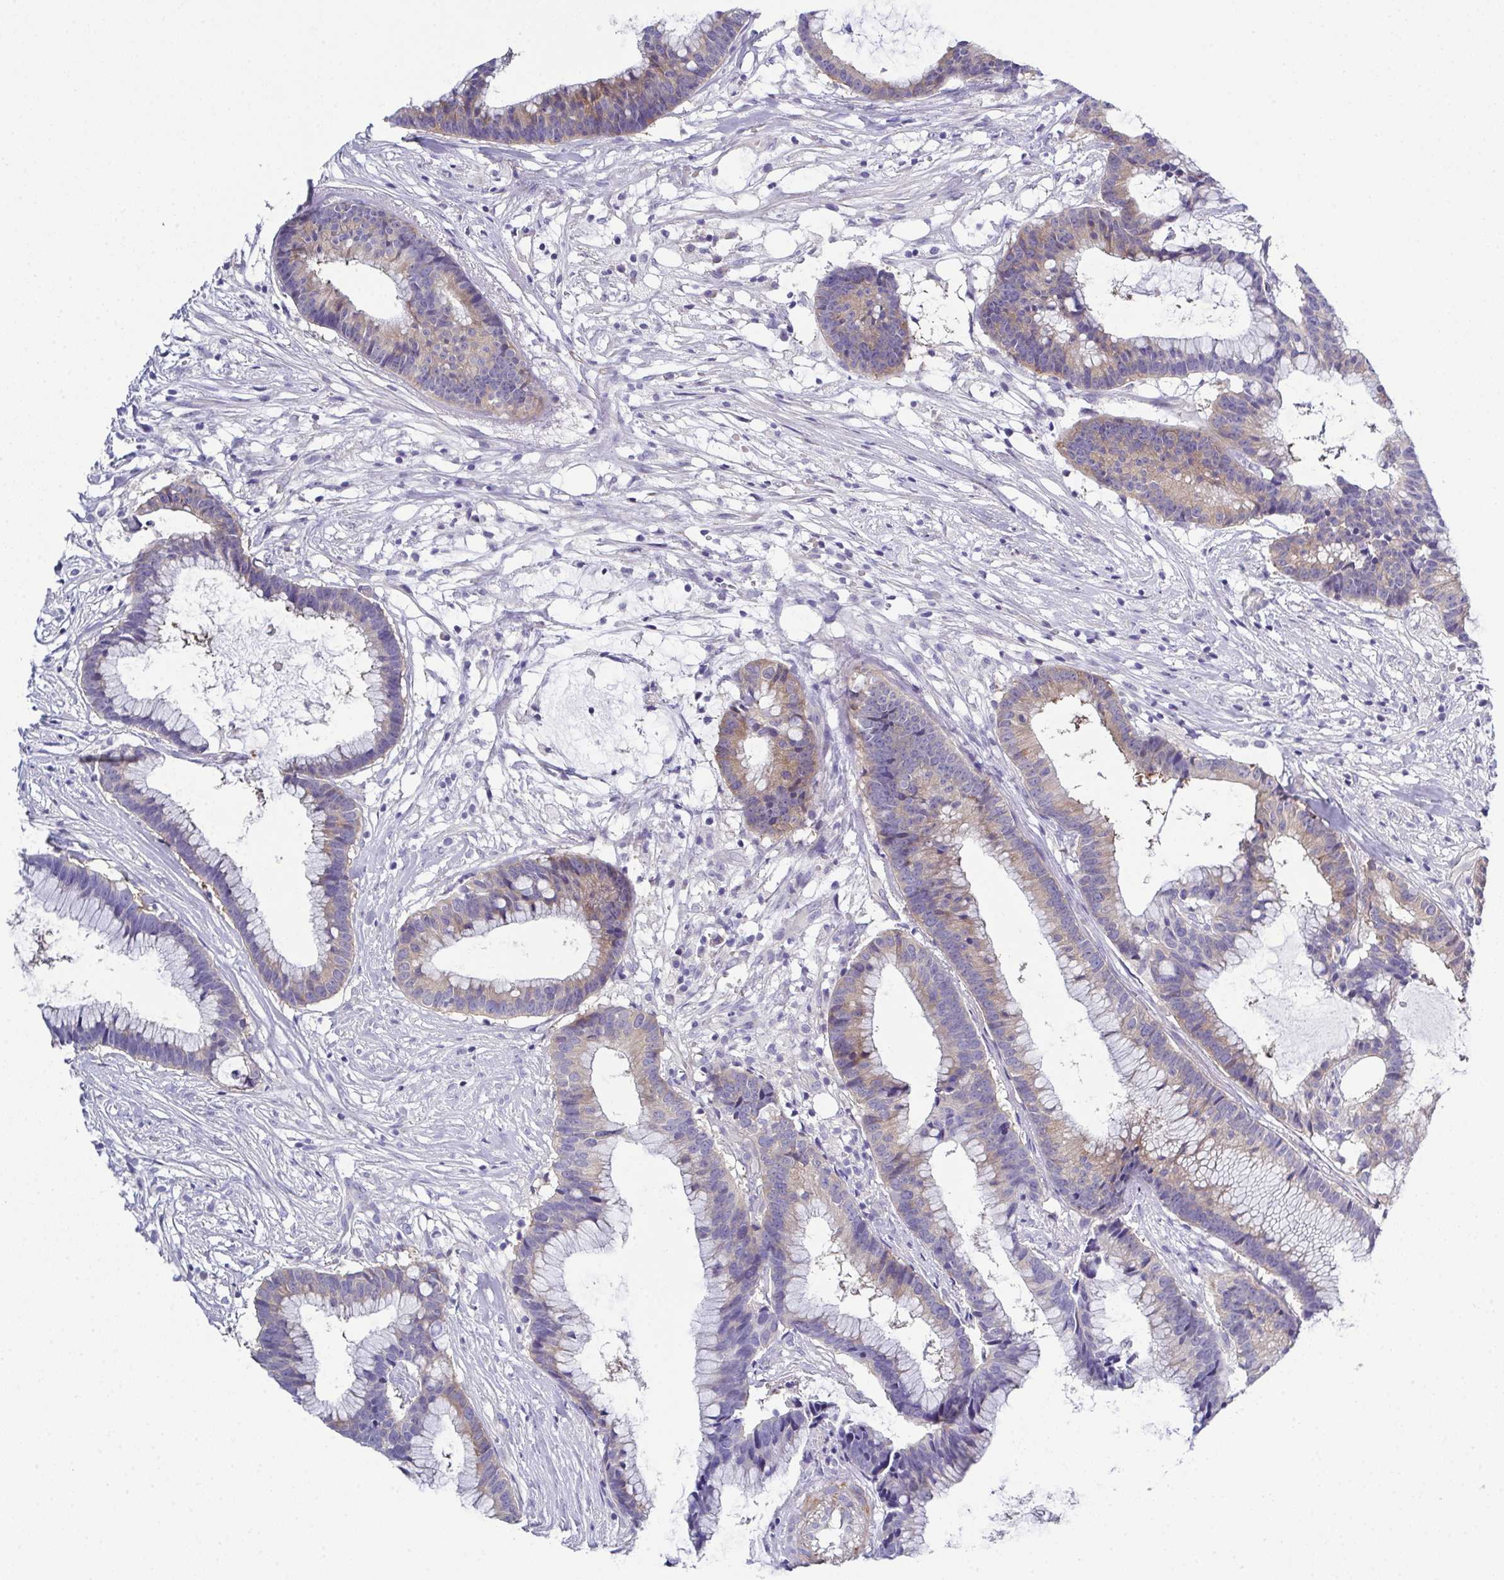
{"staining": {"intensity": "weak", "quantity": "25%-75%", "location": "cytoplasmic/membranous"}, "tissue": "colorectal cancer", "cell_type": "Tumor cells", "image_type": "cancer", "snomed": [{"axis": "morphology", "description": "Adenocarcinoma, NOS"}, {"axis": "topography", "description": "Colon"}], "caption": "The immunohistochemical stain labels weak cytoplasmic/membranous staining in tumor cells of adenocarcinoma (colorectal) tissue. The staining was performed using DAB (3,3'-diaminobenzidine), with brown indicating positive protein expression. Nuclei are stained blue with hematoxylin.", "gene": "CFAP97D1", "patient": {"sex": "female", "age": 78}}